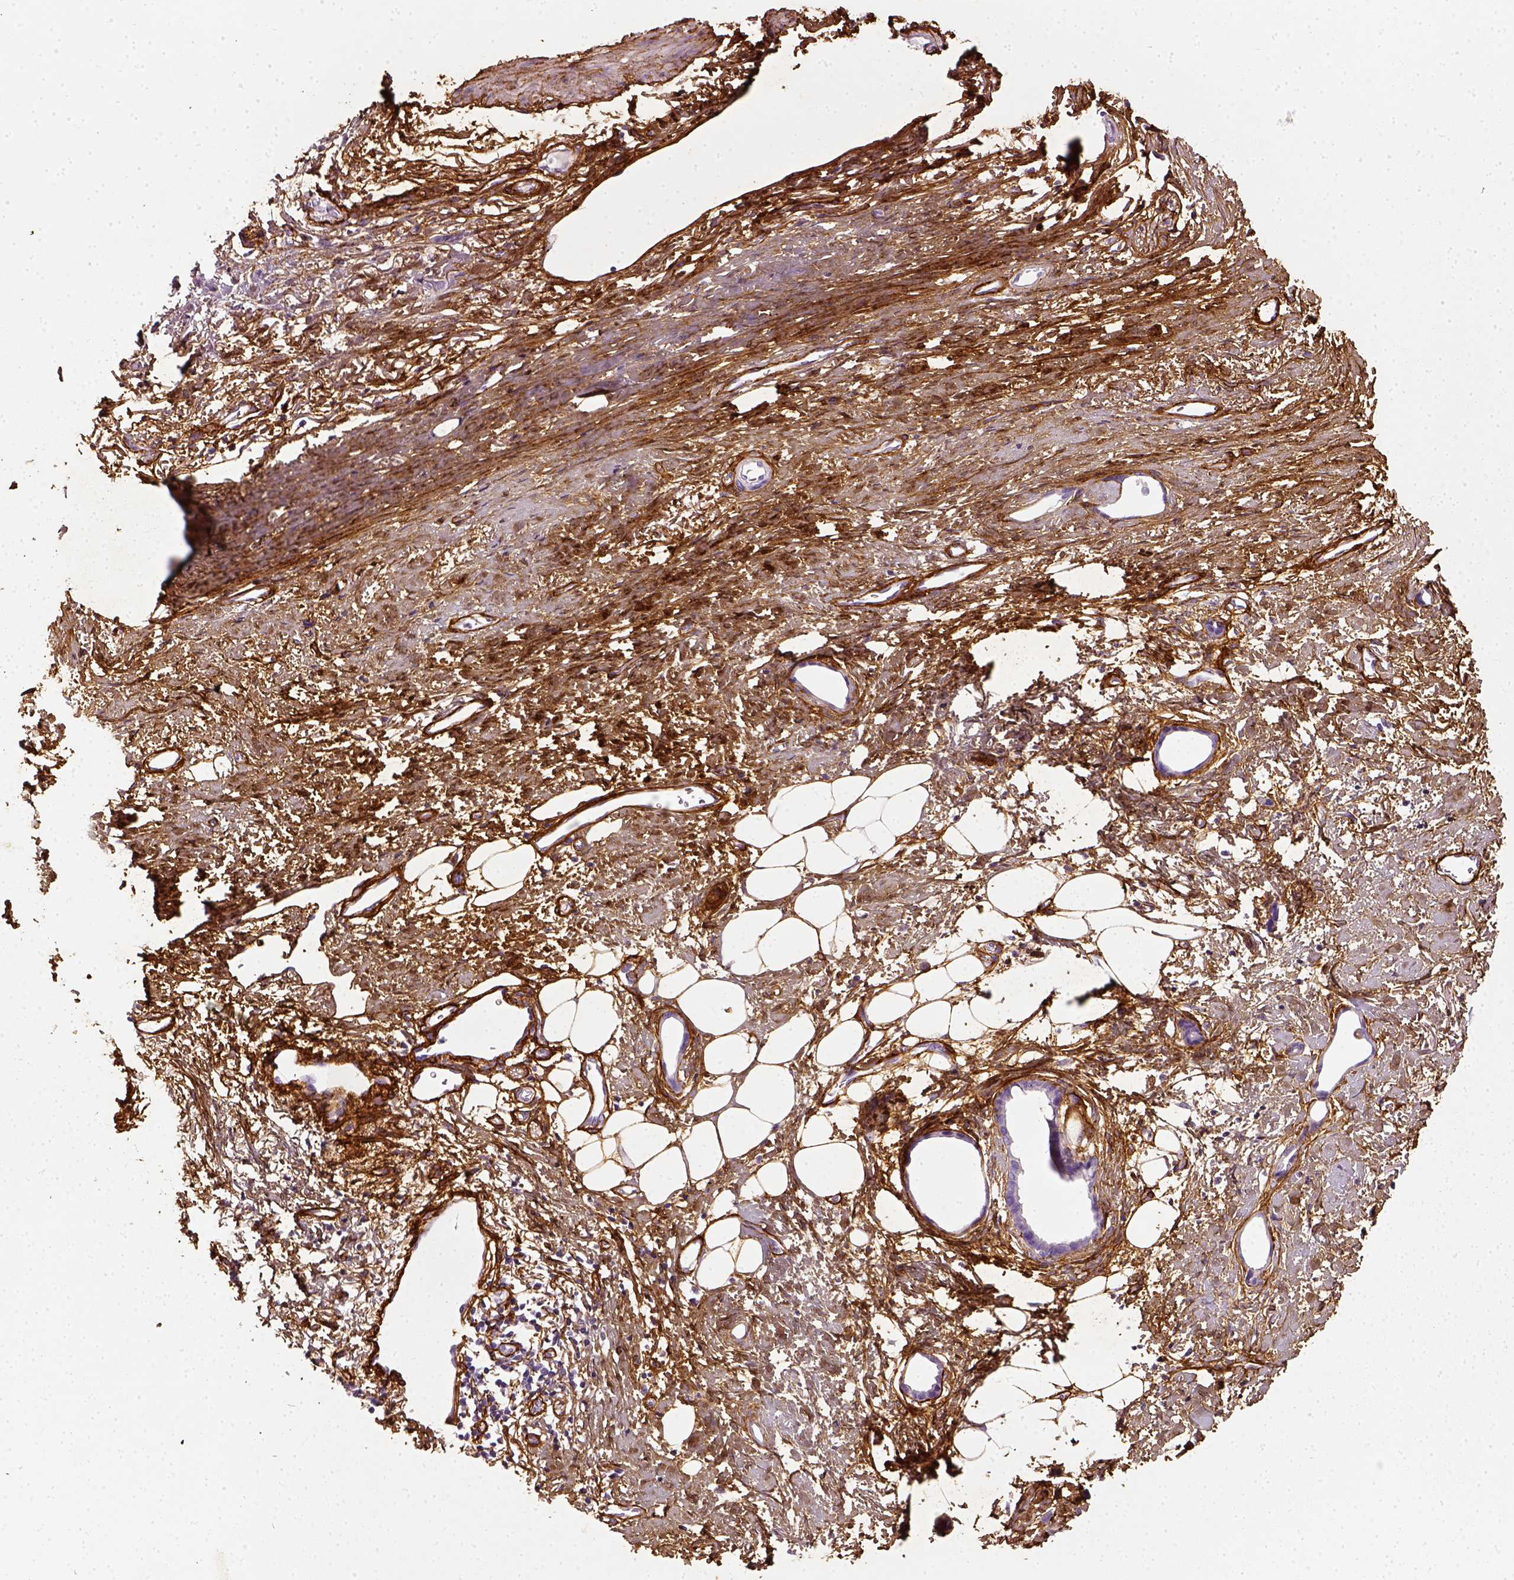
{"staining": {"intensity": "negative", "quantity": "none", "location": "none"}, "tissue": "stomach cancer", "cell_type": "Tumor cells", "image_type": "cancer", "snomed": [{"axis": "morphology", "description": "Adenocarcinoma, NOS"}, {"axis": "topography", "description": "Stomach, upper"}], "caption": "Photomicrograph shows no protein positivity in tumor cells of stomach adenocarcinoma tissue.", "gene": "COL6A2", "patient": {"sex": "male", "age": 62}}